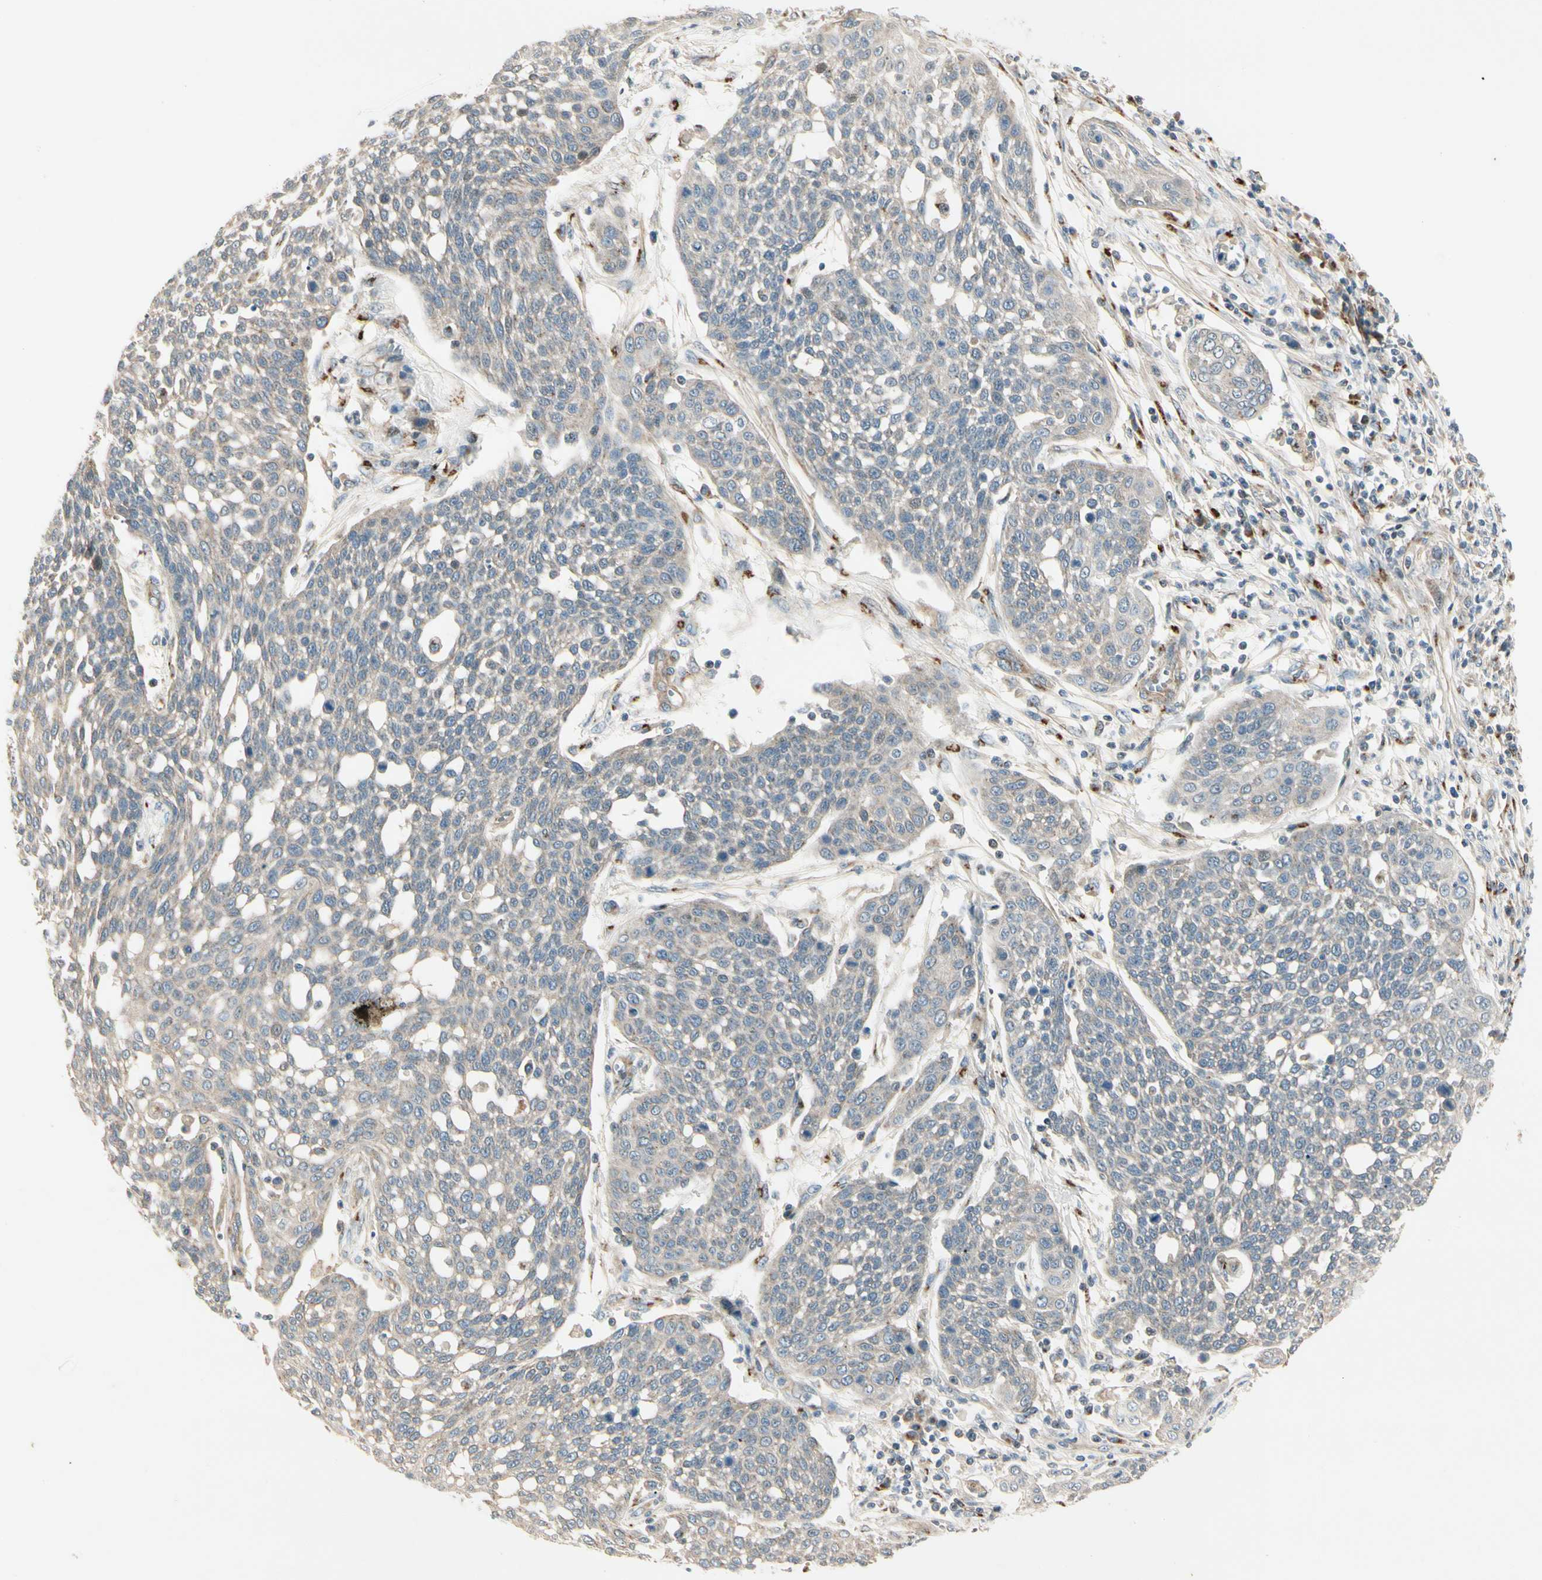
{"staining": {"intensity": "weak", "quantity": "25%-75%", "location": "cytoplasmic/membranous"}, "tissue": "cervical cancer", "cell_type": "Tumor cells", "image_type": "cancer", "snomed": [{"axis": "morphology", "description": "Squamous cell carcinoma, NOS"}, {"axis": "topography", "description": "Cervix"}], "caption": "This image reveals immunohistochemistry staining of cervical cancer, with low weak cytoplasmic/membranous positivity in approximately 25%-75% of tumor cells.", "gene": "ABCA3", "patient": {"sex": "female", "age": 34}}